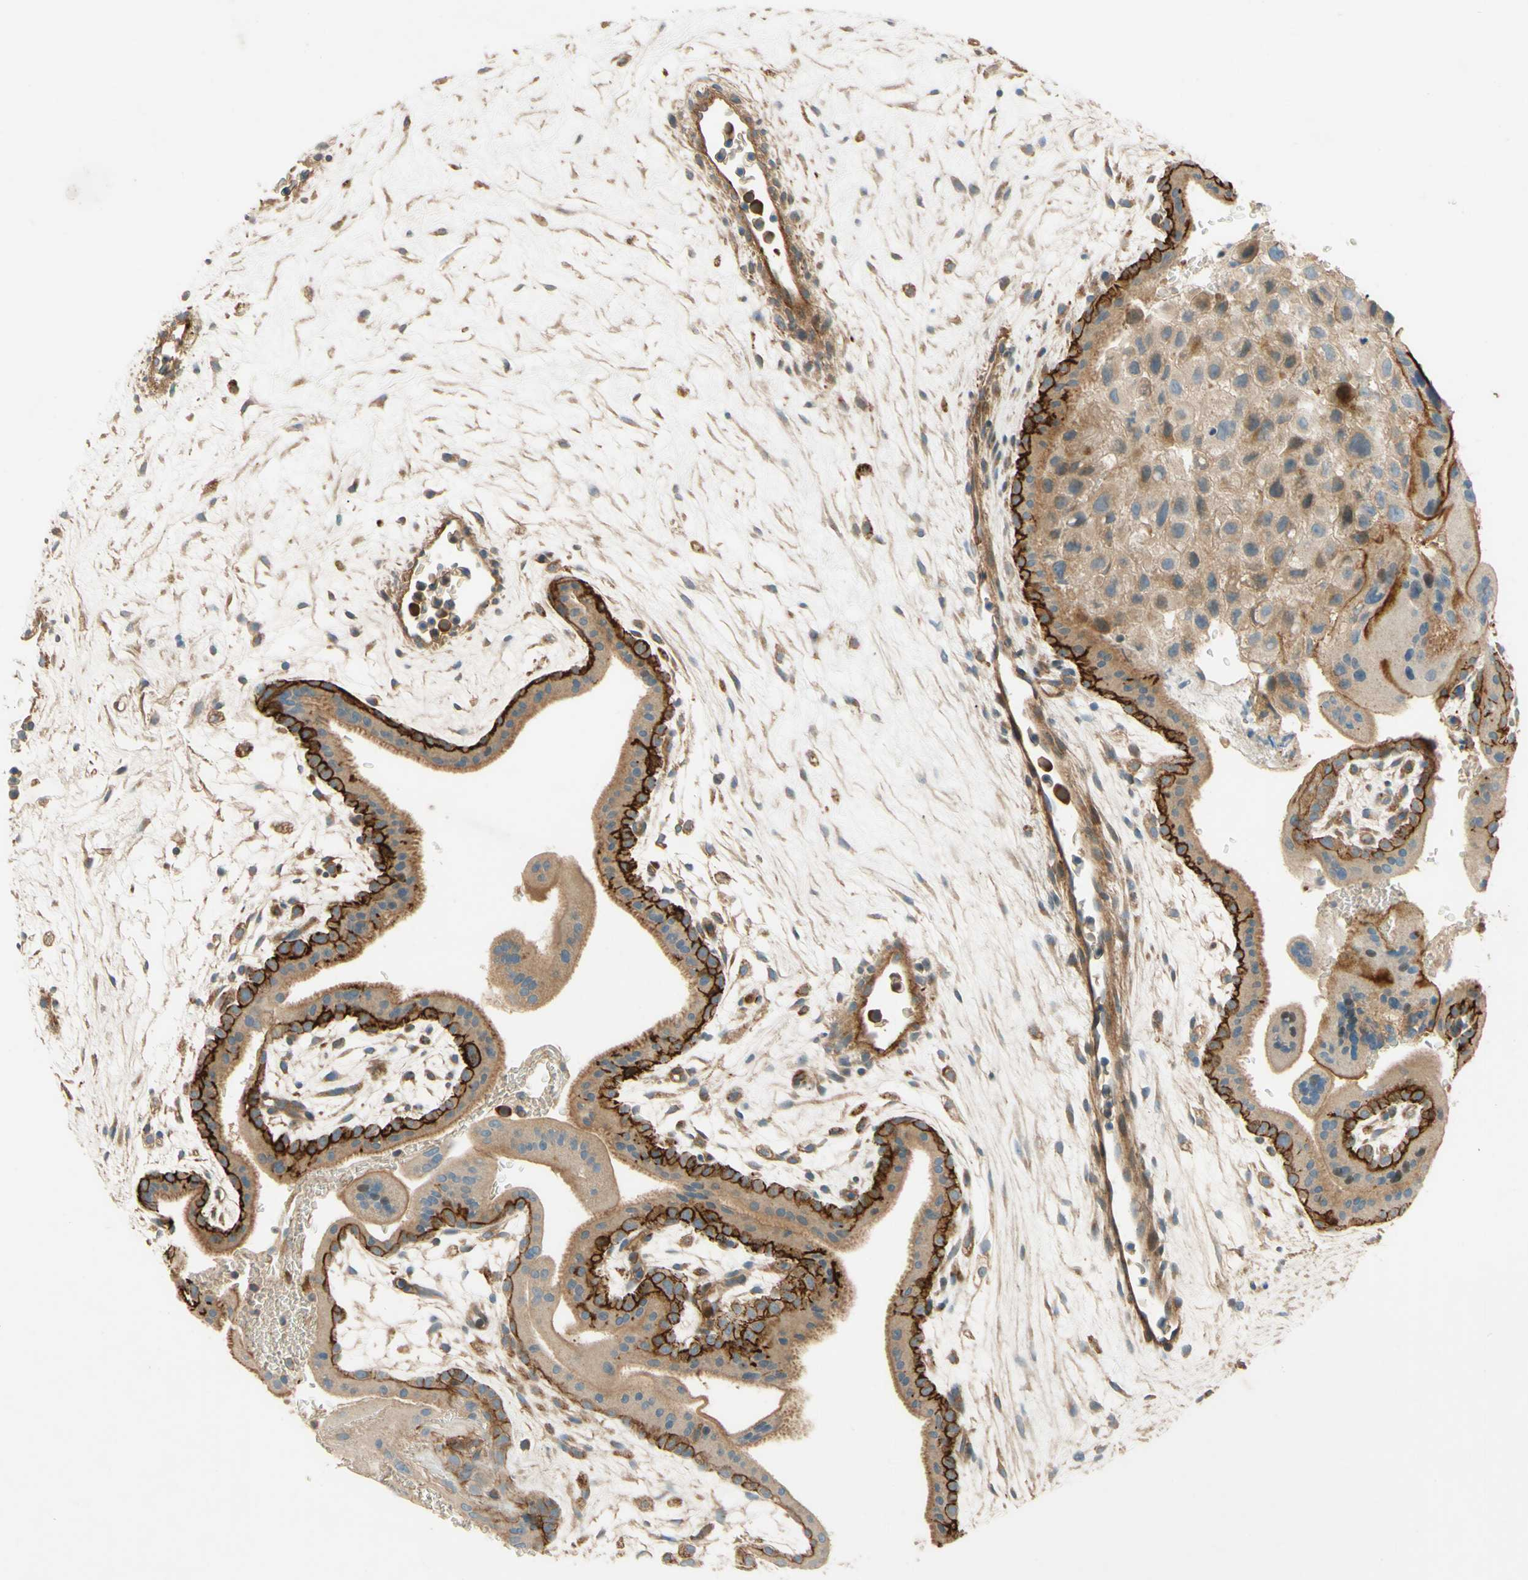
{"staining": {"intensity": "weak", "quantity": ">75%", "location": "cytoplasmic/membranous"}, "tissue": "placenta", "cell_type": "Decidual cells", "image_type": "normal", "snomed": [{"axis": "morphology", "description": "Normal tissue, NOS"}, {"axis": "topography", "description": "Placenta"}], "caption": "High-power microscopy captured an IHC photomicrograph of benign placenta, revealing weak cytoplasmic/membranous positivity in about >75% of decidual cells. The staining is performed using DAB (3,3'-diaminobenzidine) brown chromogen to label protein expression. The nuclei are counter-stained blue using hematoxylin.", "gene": "ADAM17", "patient": {"sex": "female", "age": 35}}